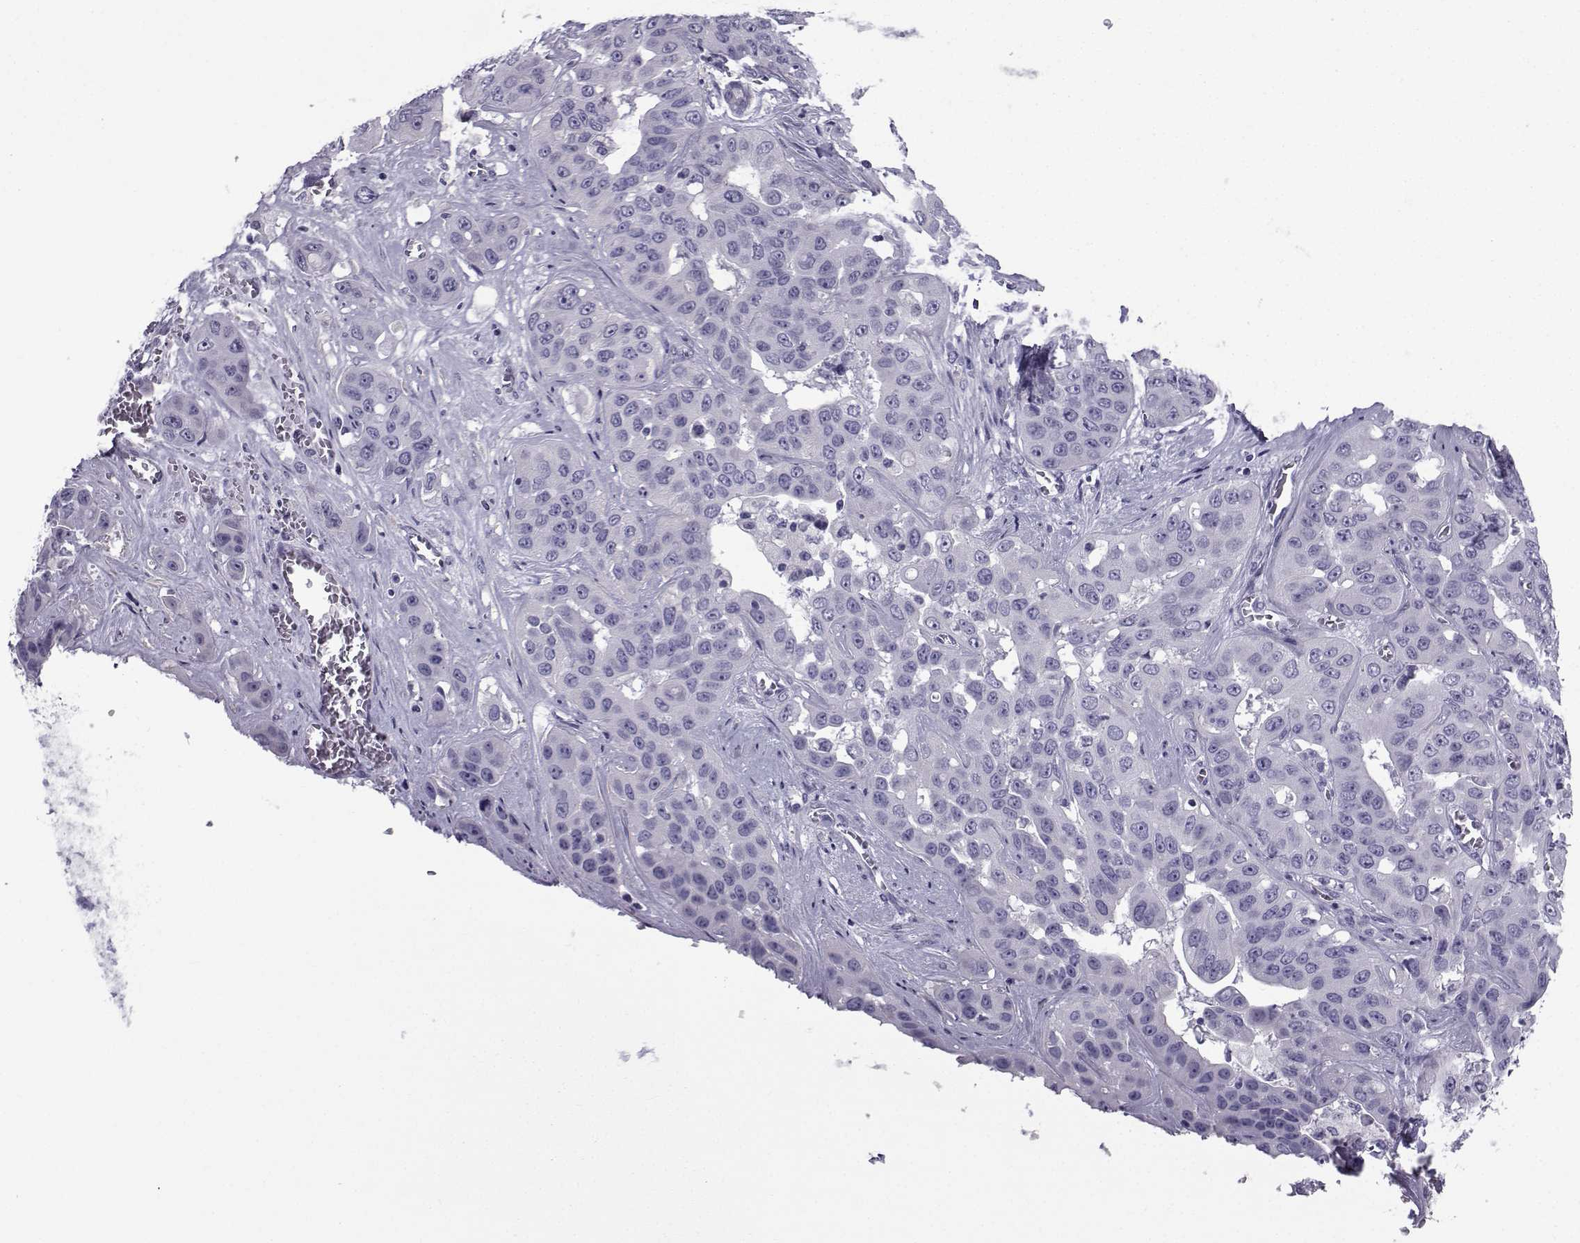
{"staining": {"intensity": "negative", "quantity": "none", "location": "none"}, "tissue": "liver cancer", "cell_type": "Tumor cells", "image_type": "cancer", "snomed": [{"axis": "morphology", "description": "Cholangiocarcinoma"}, {"axis": "topography", "description": "Liver"}], "caption": "Cholangiocarcinoma (liver) stained for a protein using immunohistochemistry (IHC) shows no positivity tumor cells.", "gene": "SPANXD", "patient": {"sex": "female", "age": 52}}